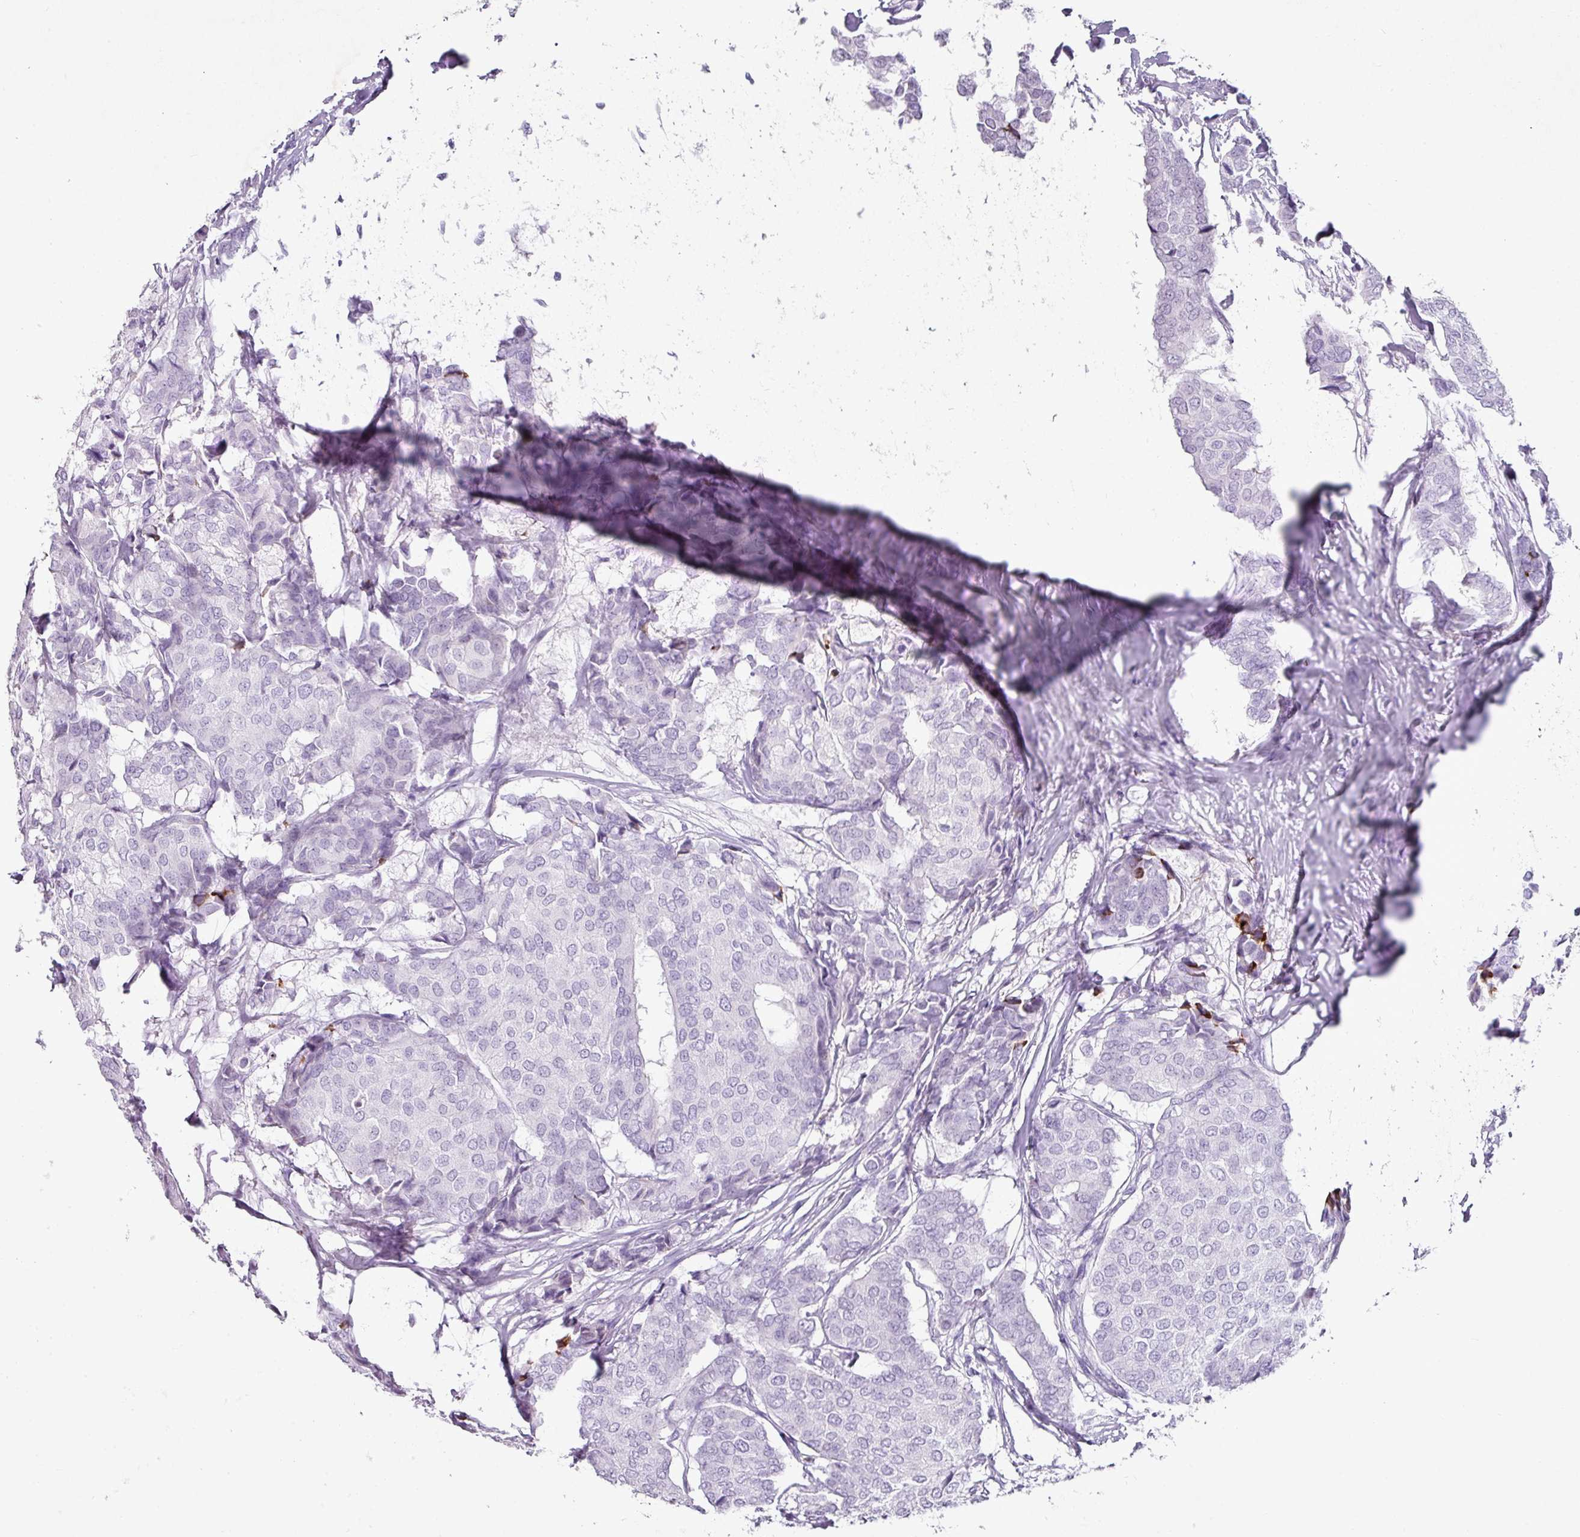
{"staining": {"intensity": "negative", "quantity": "none", "location": "none"}, "tissue": "breast cancer", "cell_type": "Tumor cells", "image_type": "cancer", "snomed": [{"axis": "morphology", "description": "Duct carcinoma"}, {"axis": "topography", "description": "Breast"}], "caption": "Tumor cells are negative for brown protein staining in breast cancer.", "gene": "TRA2A", "patient": {"sex": "female", "age": 75}}